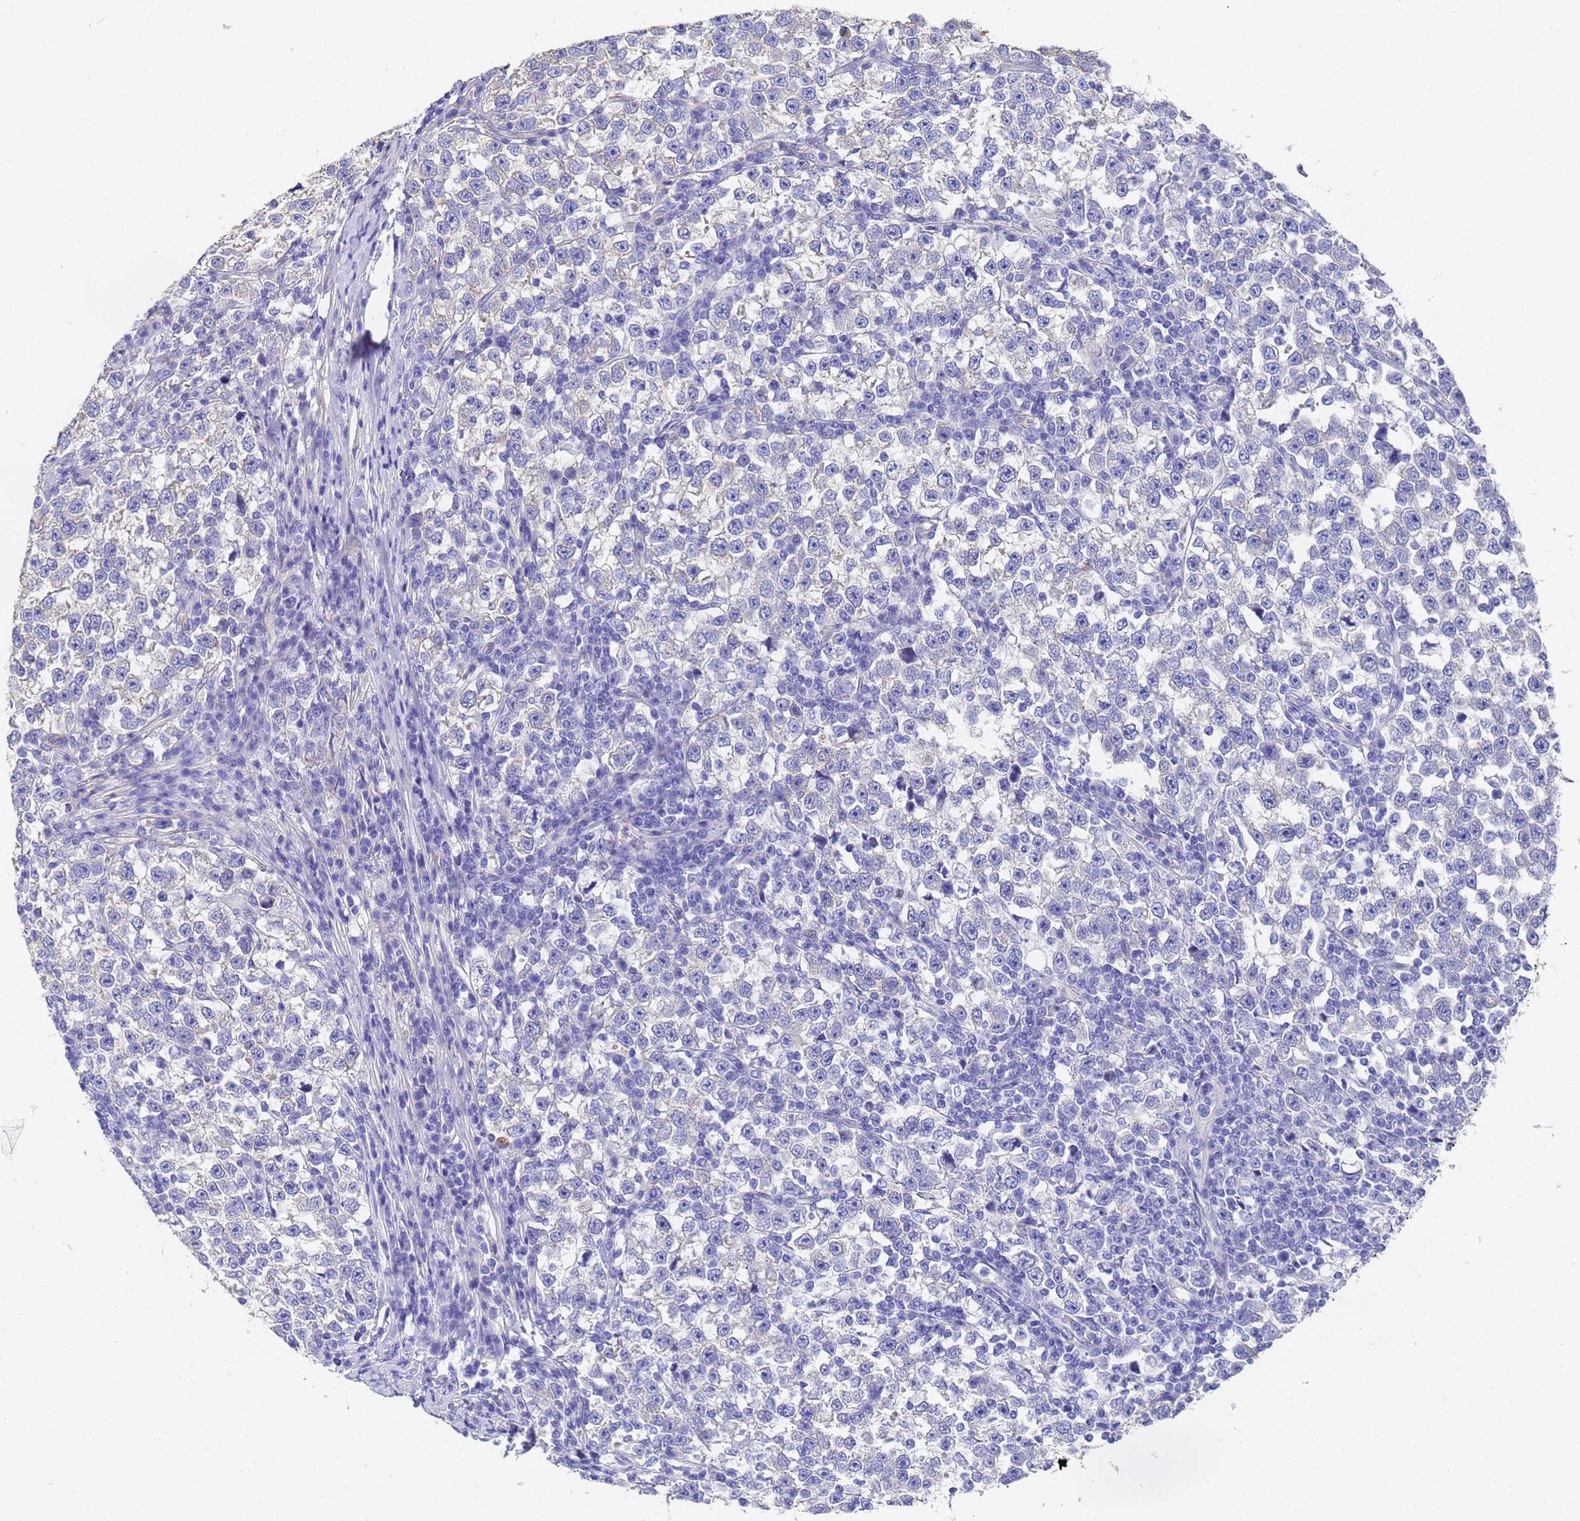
{"staining": {"intensity": "negative", "quantity": "none", "location": "none"}, "tissue": "testis cancer", "cell_type": "Tumor cells", "image_type": "cancer", "snomed": [{"axis": "morphology", "description": "Normal tissue, NOS"}, {"axis": "morphology", "description": "Seminoma, NOS"}, {"axis": "topography", "description": "Testis"}], "caption": "An immunohistochemistry (IHC) image of testis cancer is shown. There is no staining in tumor cells of testis cancer.", "gene": "TUBB1", "patient": {"sex": "male", "age": 43}}